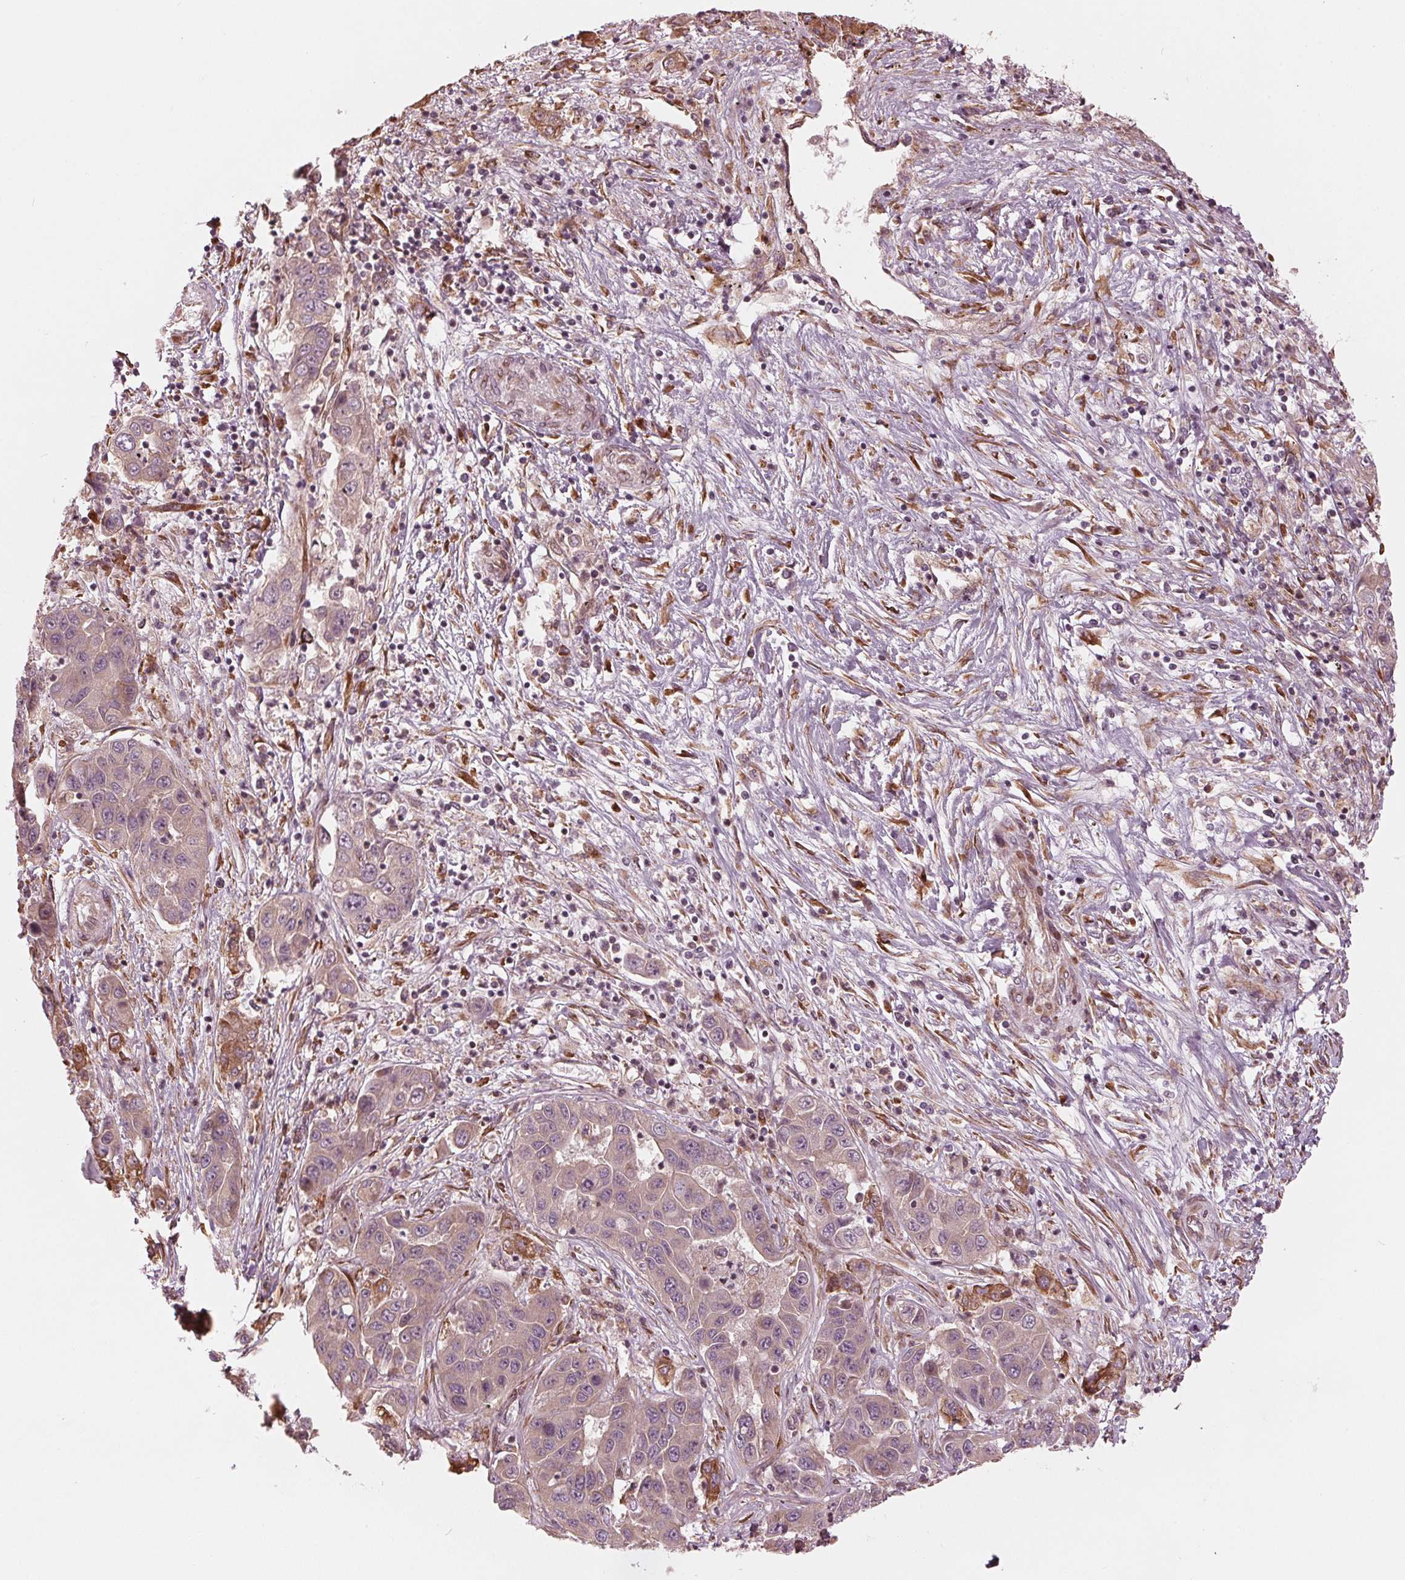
{"staining": {"intensity": "weak", "quantity": "<25%", "location": "cytoplasmic/membranous"}, "tissue": "liver cancer", "cell_type": "Tumor cells", "image_type": "cancer", "snomed": [{"axis": "morphology", "description": "Cholangiocarcinoma"}, {"axis": "topography", "description": "Liver"}], "caption": "An immunohistochemistry micrograph of liver cancer (cholangiocarcinoma) is shown. There is no staining in tumor cells of liver cancer (cholangiocarcinoma).", "gene": "CMIP", "patient": {"sex": "female", "age": 52}}